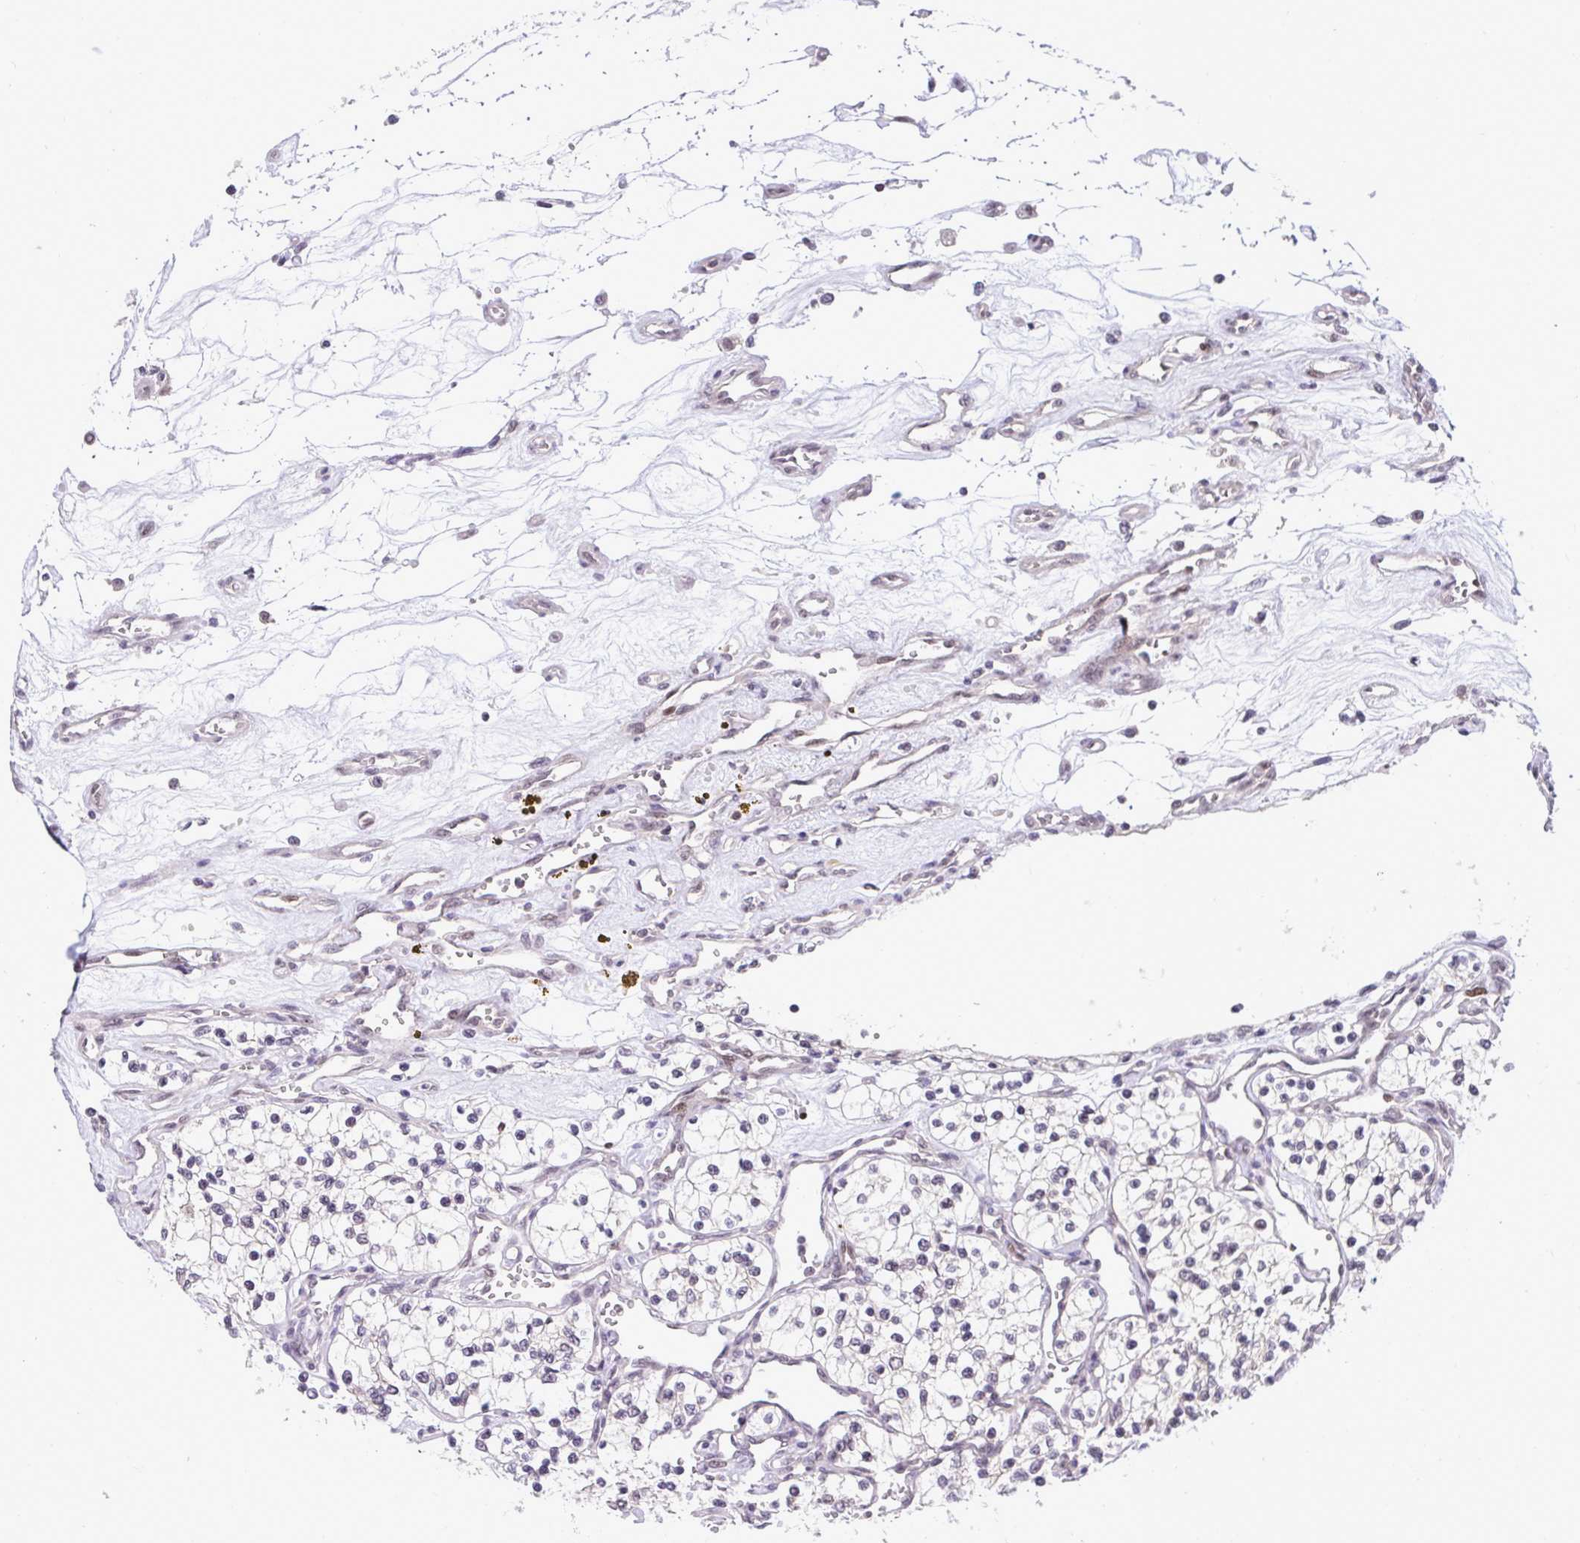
{"staining": {"intensity": "negative", "quantity": "none", "location": "none"}, "tissue": "renal cancer", "cell_type": "Tumor cells", "image_type": "cancer", "snomed": [{"axis": "morphology", "description": "Adenocarcinoma, NOS"}, {"axis": "topography", "description": "Kidney"}], "caption": "DAB (3,3'-diaminobenzidine) immunohistochemical staining of renal adenocarcinoma demonstrates no significant positivity in tumor cells.", "gene": "RFC4", "patient": {"sex": "female", "age": 69}}